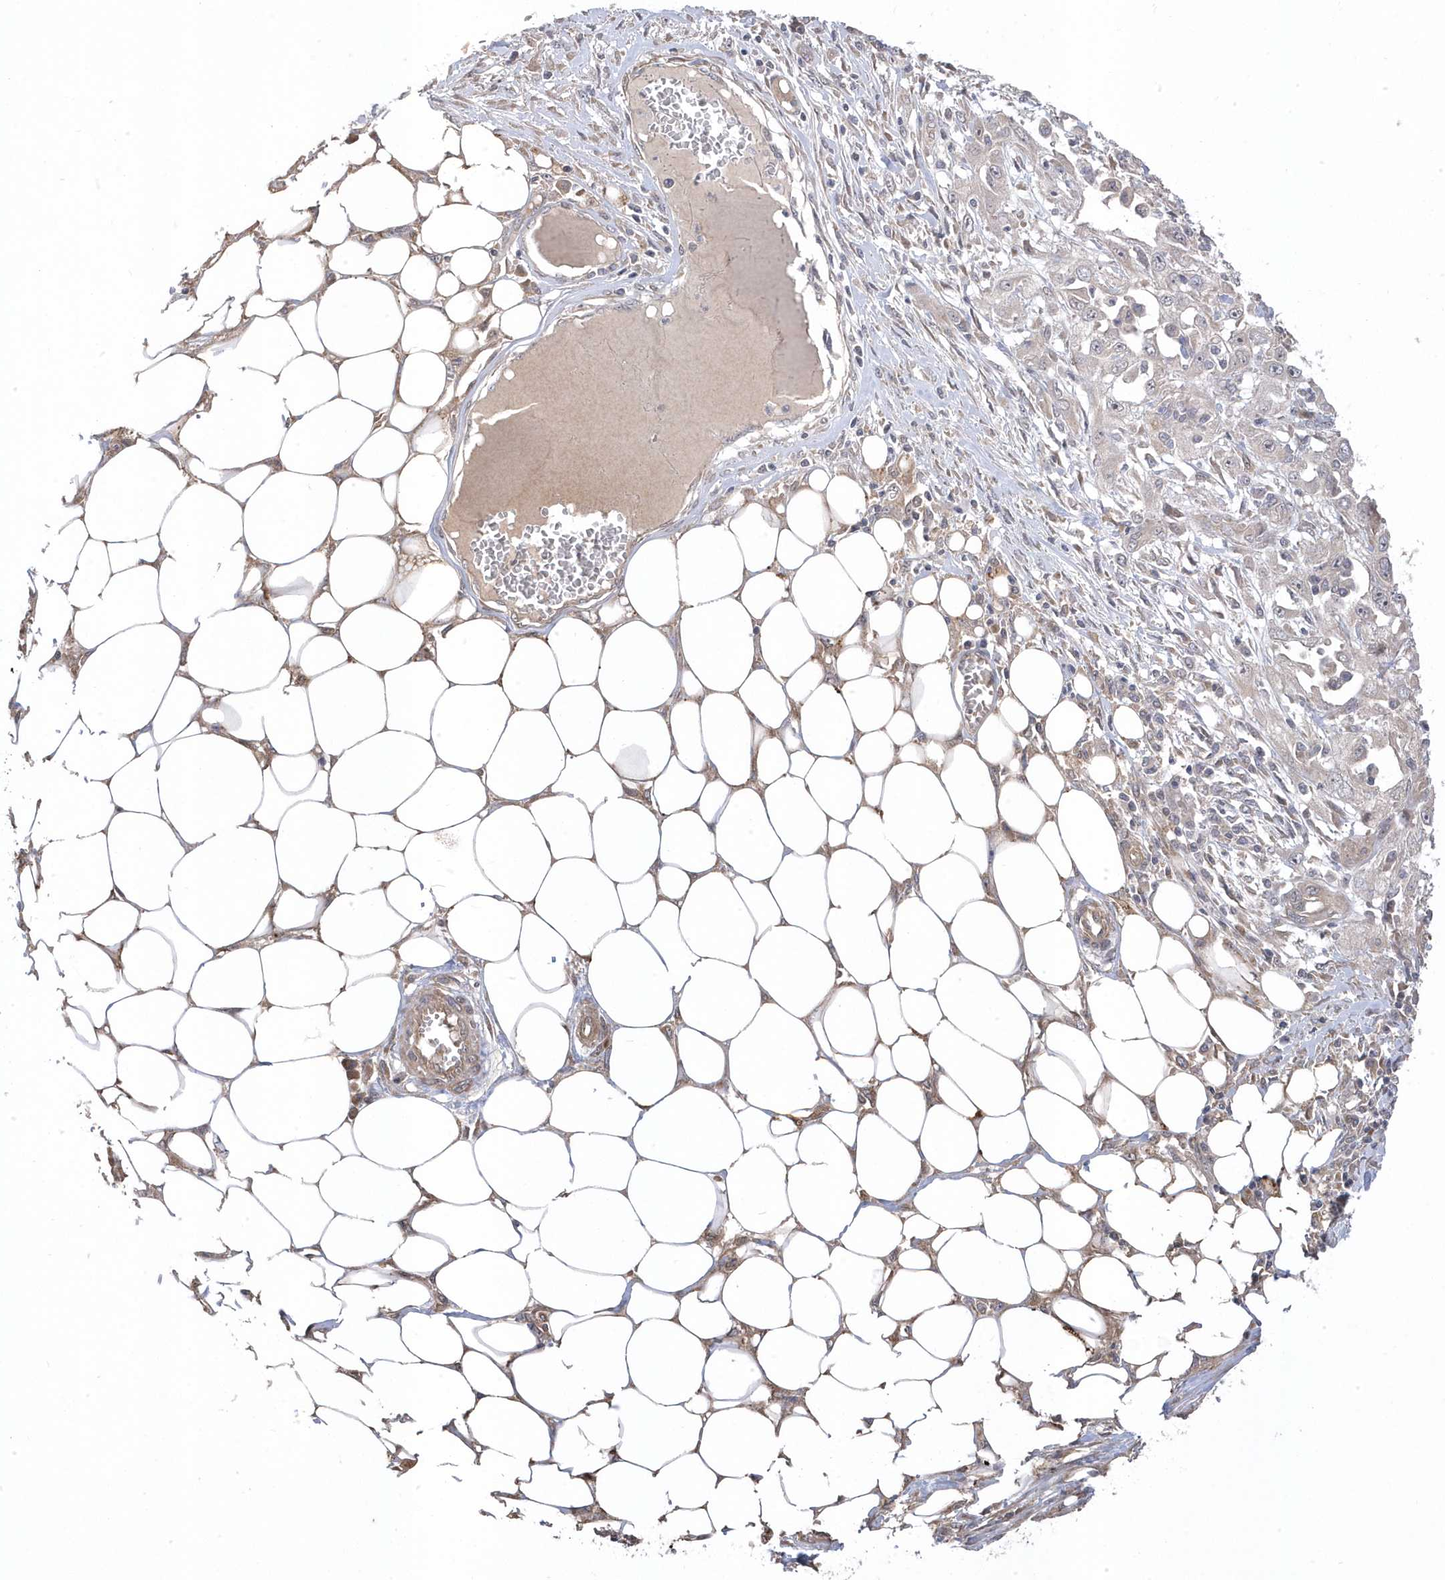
{"staining": {"intensity": "negative", "quantity": "none", "location": "none"}, "tissue": "skin cancer", "cell_type": "Tumor cells", "image_type": "cancer", "snomed": [{"axis": "morphology", "description": "Squamous cell carcinoma, NOS"}, {"axis": "morphology", "description": "Squamous cell carcinoma, metastatic, NOS"}, {"axis": "topography", "description": "Skin"}, {"axis": "topography", "description": "Lymph node"}], "caption": "IHC of human skin squamous cell carcinoma demonstrates no staining in tumor cells. The staining is performed using DAB brown chromogen with nuclei counter-stained in using hematoxylin.", "gene": "GTPBP6", "patient": {"sex": "male", "age": 75}}